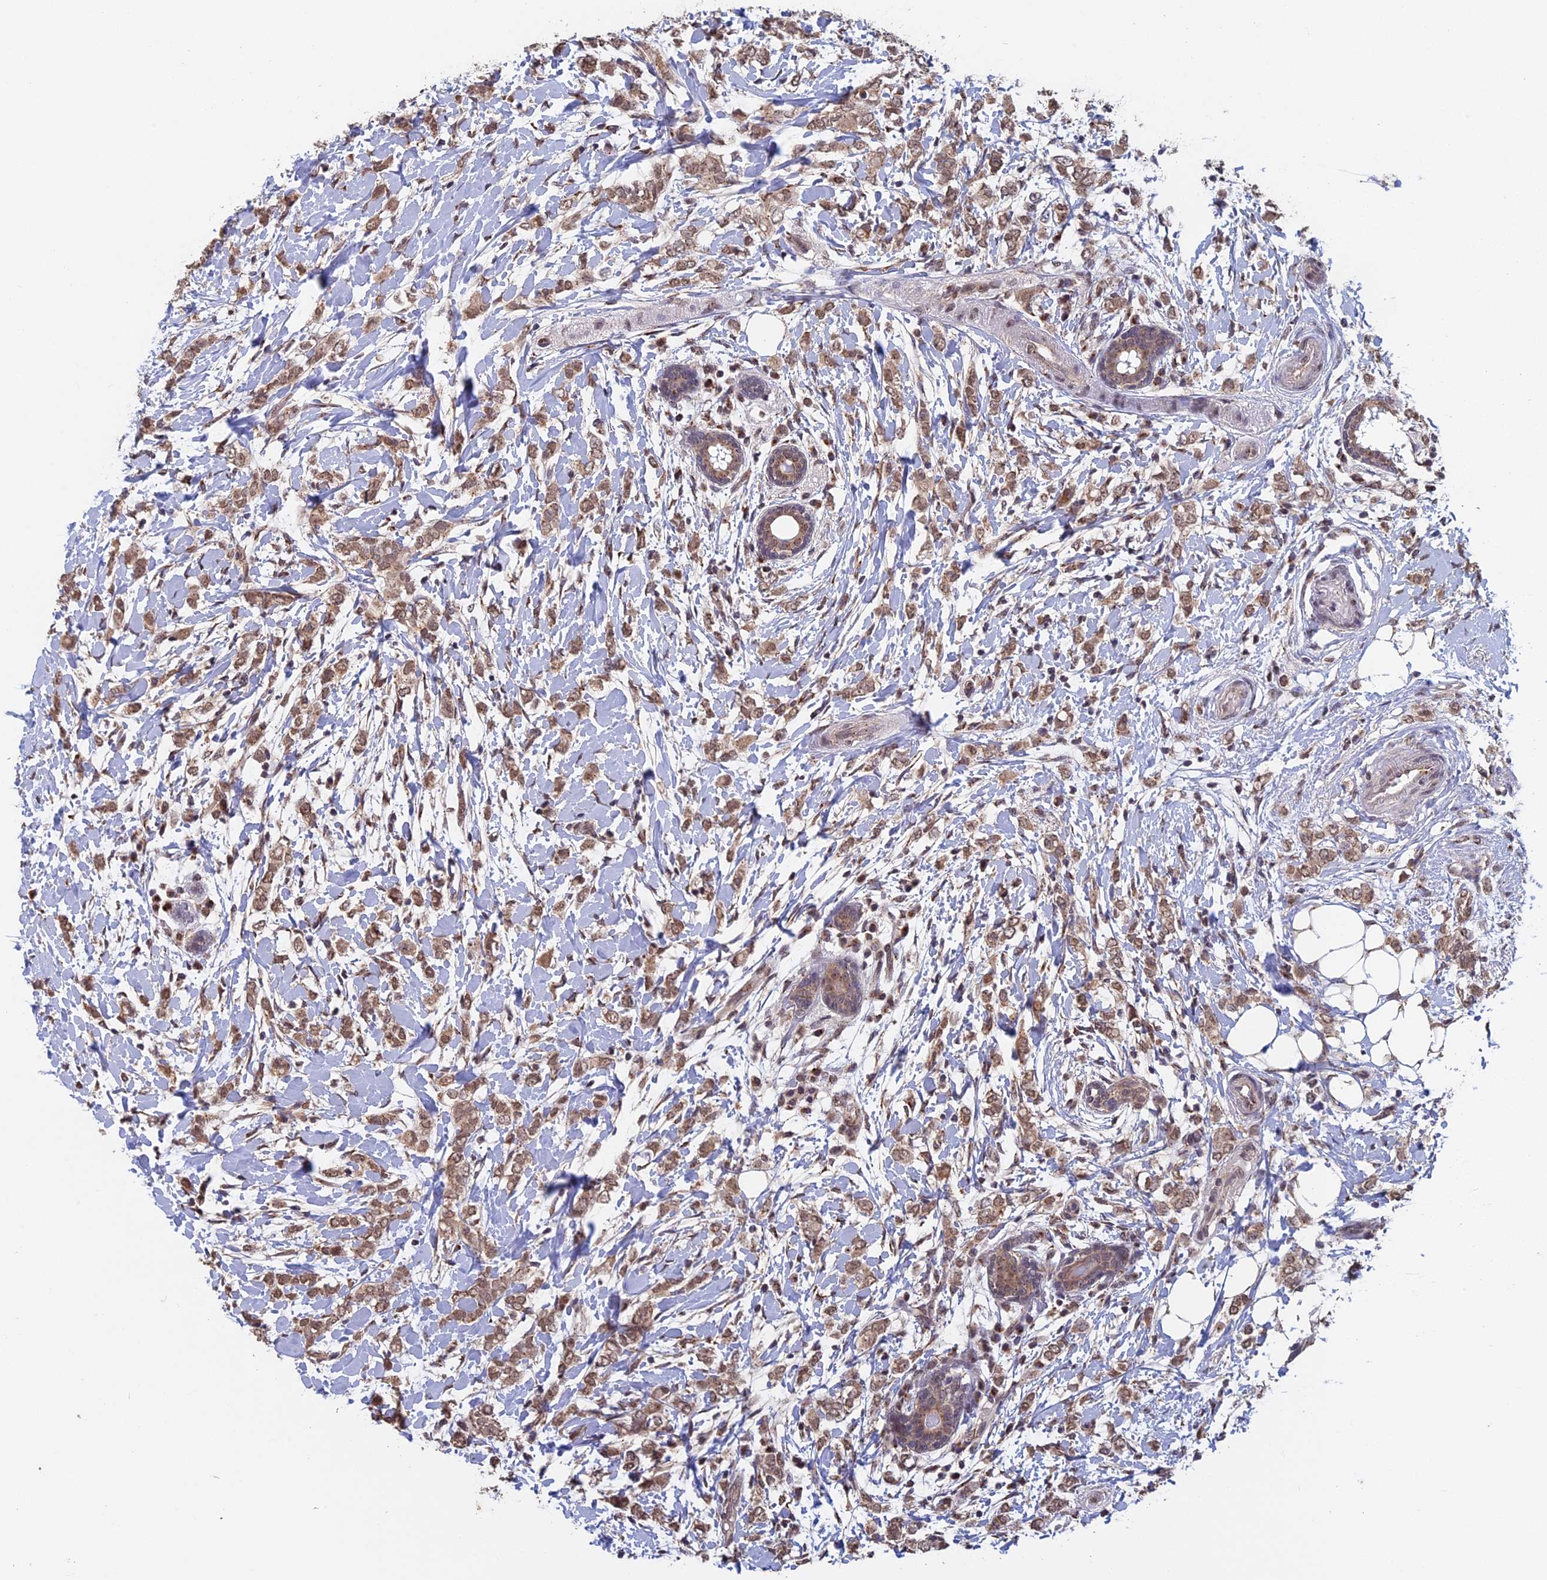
{"staining": {"intensity": "moderate", "quantity": ">75%", "location": "cytoplasmic/membranous,nuclear"}, "tissue": "breast cancer", "cell_type": "Tumor cells", "image_type": "cancer", "snomed": [{"axis": "morphology", "description": "Normal tissue, NOS"}, {"axis": "morphology", "description": "Lobular carcinoma"}, {"axis": "topography", "description": "Breast"}], "caption": "IHC image of lobular carcinoma (breast) stained for a protein (brown), which reveals medium levels of moderate cytoplasmic/membranous and nuclear expression in approximately >75% of tumor cells.", "gene": "PIGQ", "patient": {"sex": "female", "age": 47}}